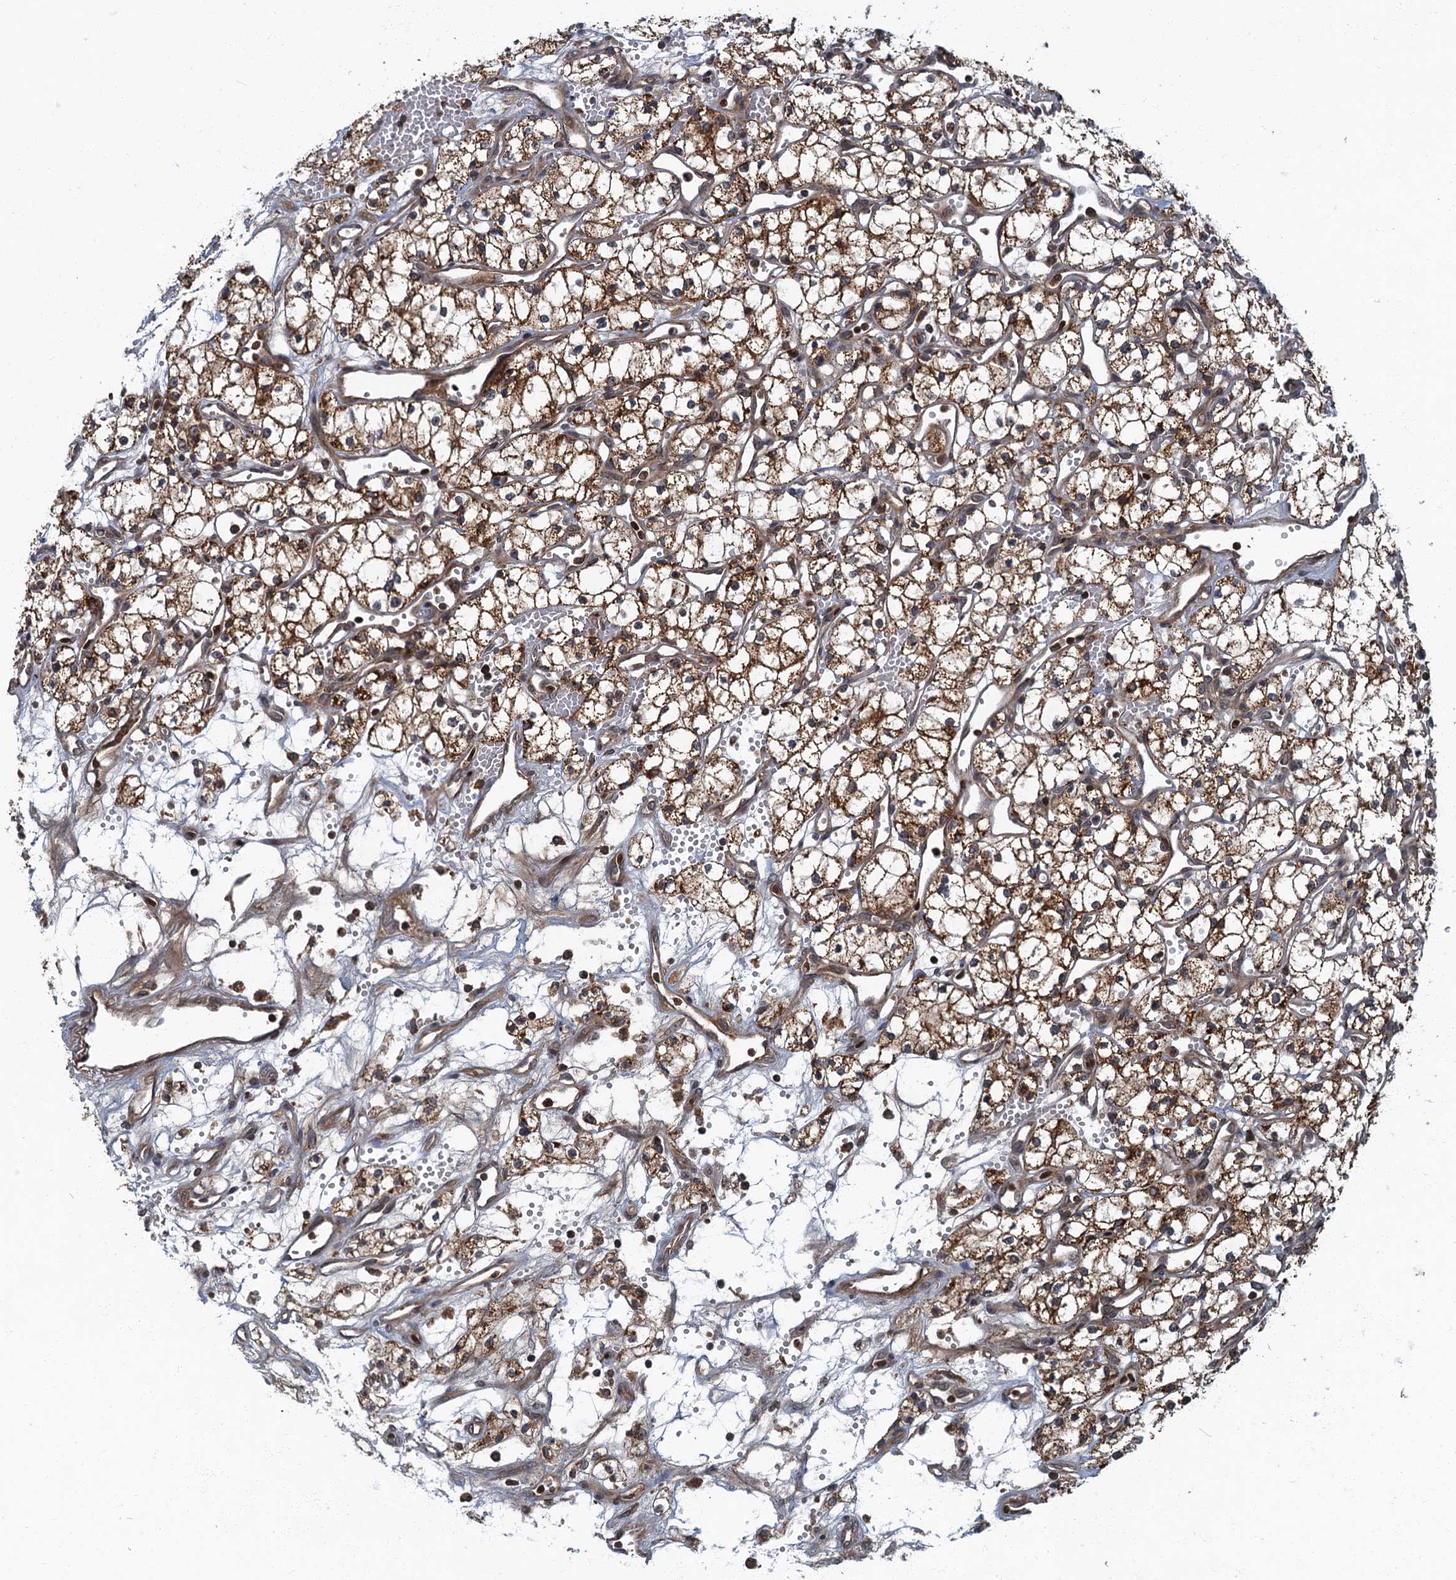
{"staining": {"intensity": "moderate", "quantity": ">75%", "location": "cytoplasmic/membranous"}, "tissue": "renal cancer", "cell_type": "Tumor cells", "image_type": "cancer", "snomed": [{"axis": "morphology", "description": "Adenocarcinoma, NOS"}, {"axis": "topography", "description": "Kidney"}], "caption": "This is an image of immunohistochemistry staining of renal cancer (adenocarcinoma), which shows moderate positivity in the cytoplasmic/membranous of tumor cells.", "gene": "SLC11A2", "patient": {"sex": "male", "age": 59}}